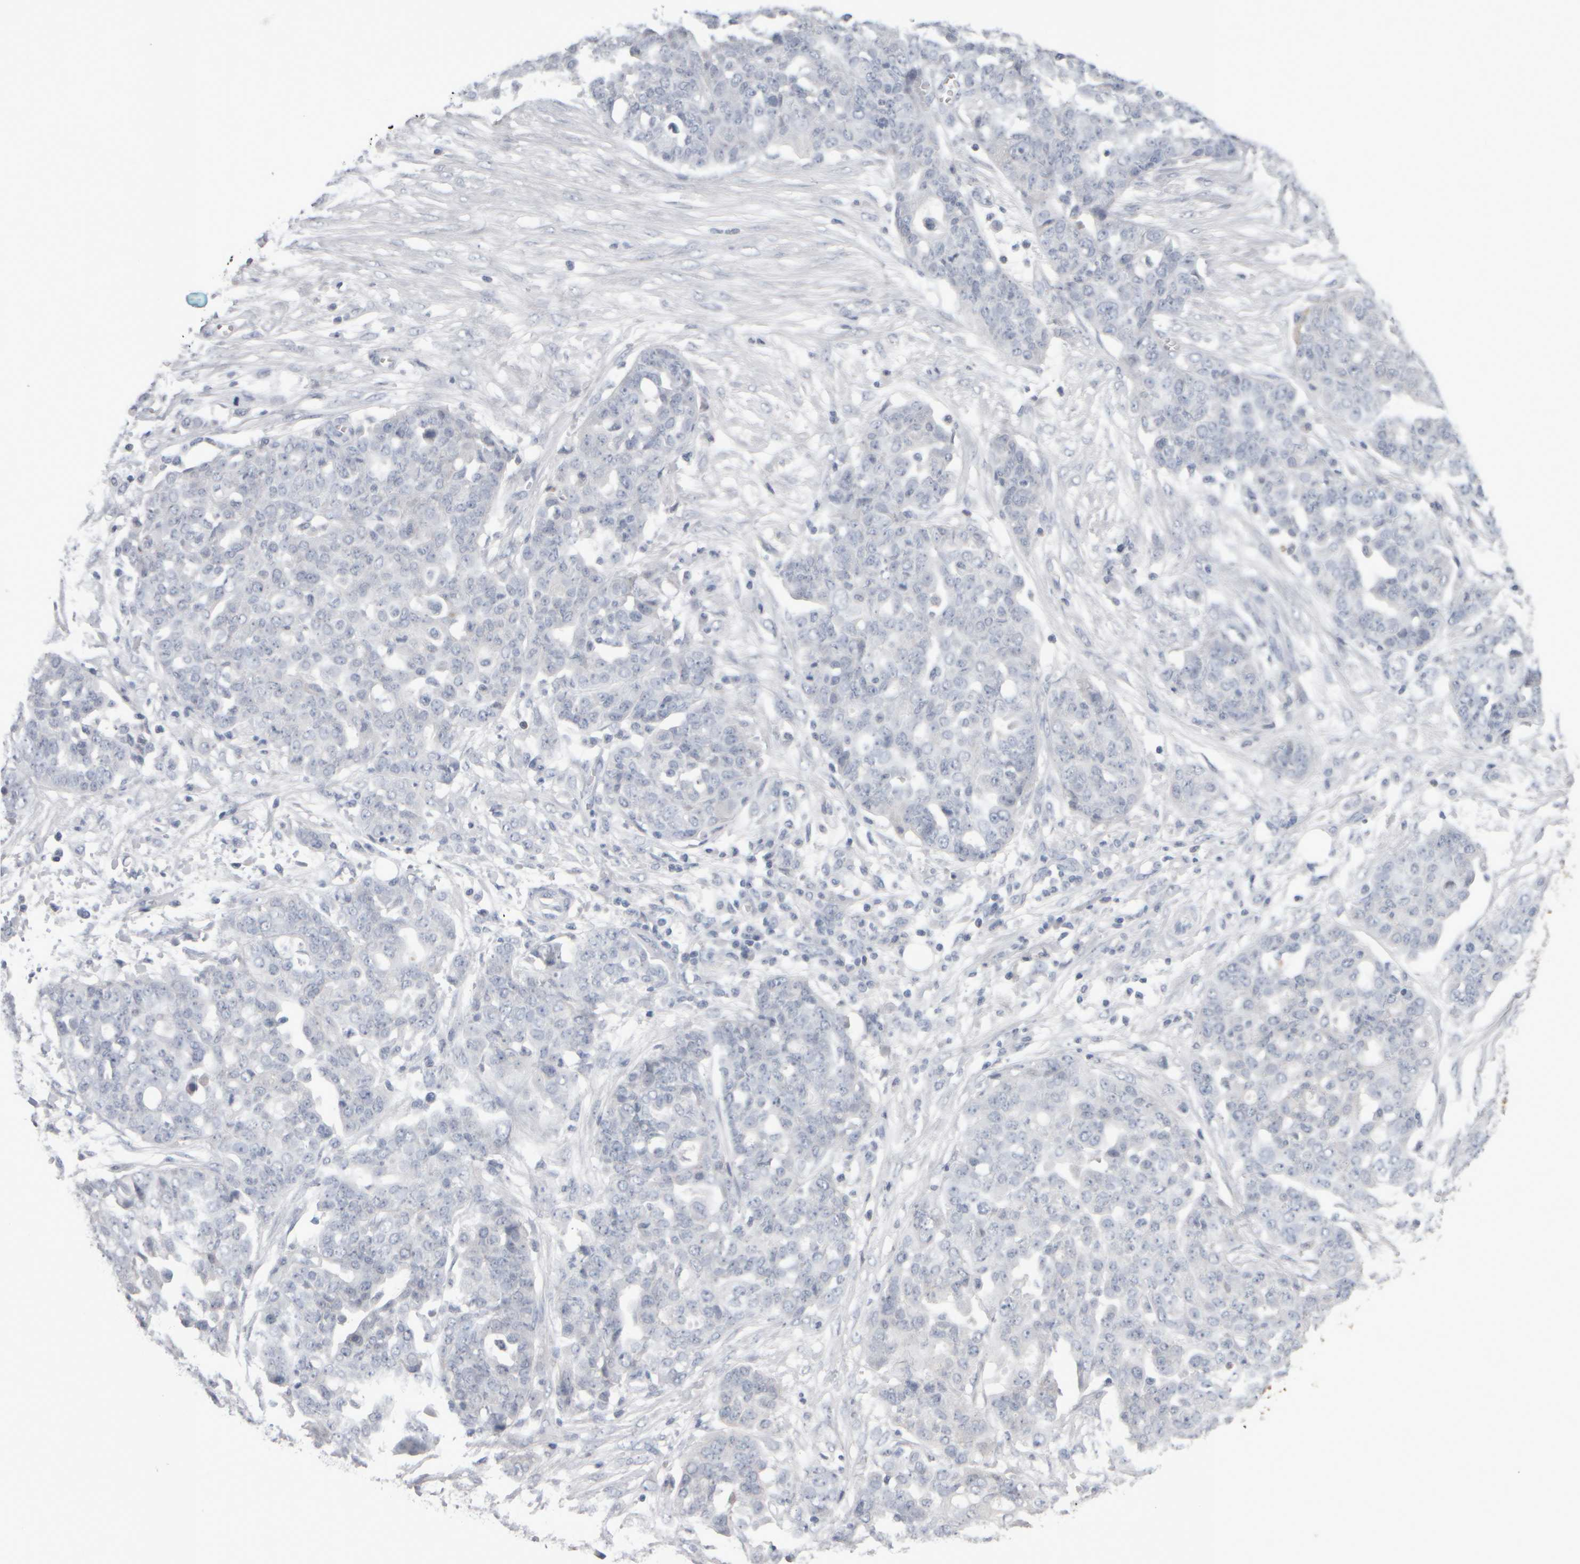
{"staining": {"intensity": "negative", "quantity": "none", "location": "none"}, "tissue": "ovarian cancer", "cell_type": "Tumor cells", "image_type": "cancer", "snomed": [{"axis": "morphology", "description": "Cystadenocarcinoma, serous, NOS"}, {"axis": "topography", "description": "Soft tissue"}, {"axis": "topography", "description": "Ovary"}], "caption": "Immunohistochemical staining of human ovarian cancer (serous cystadenocarcinoma) reveals no significant staining in tumor cells. The staining is performed using DAB (3,3'-diaminobenzidine) brown chromogen with nuclei counter-stained in using hematoxylin.", "gene": "EPHX2", "patient": {"sex": "female", "age": 57}}